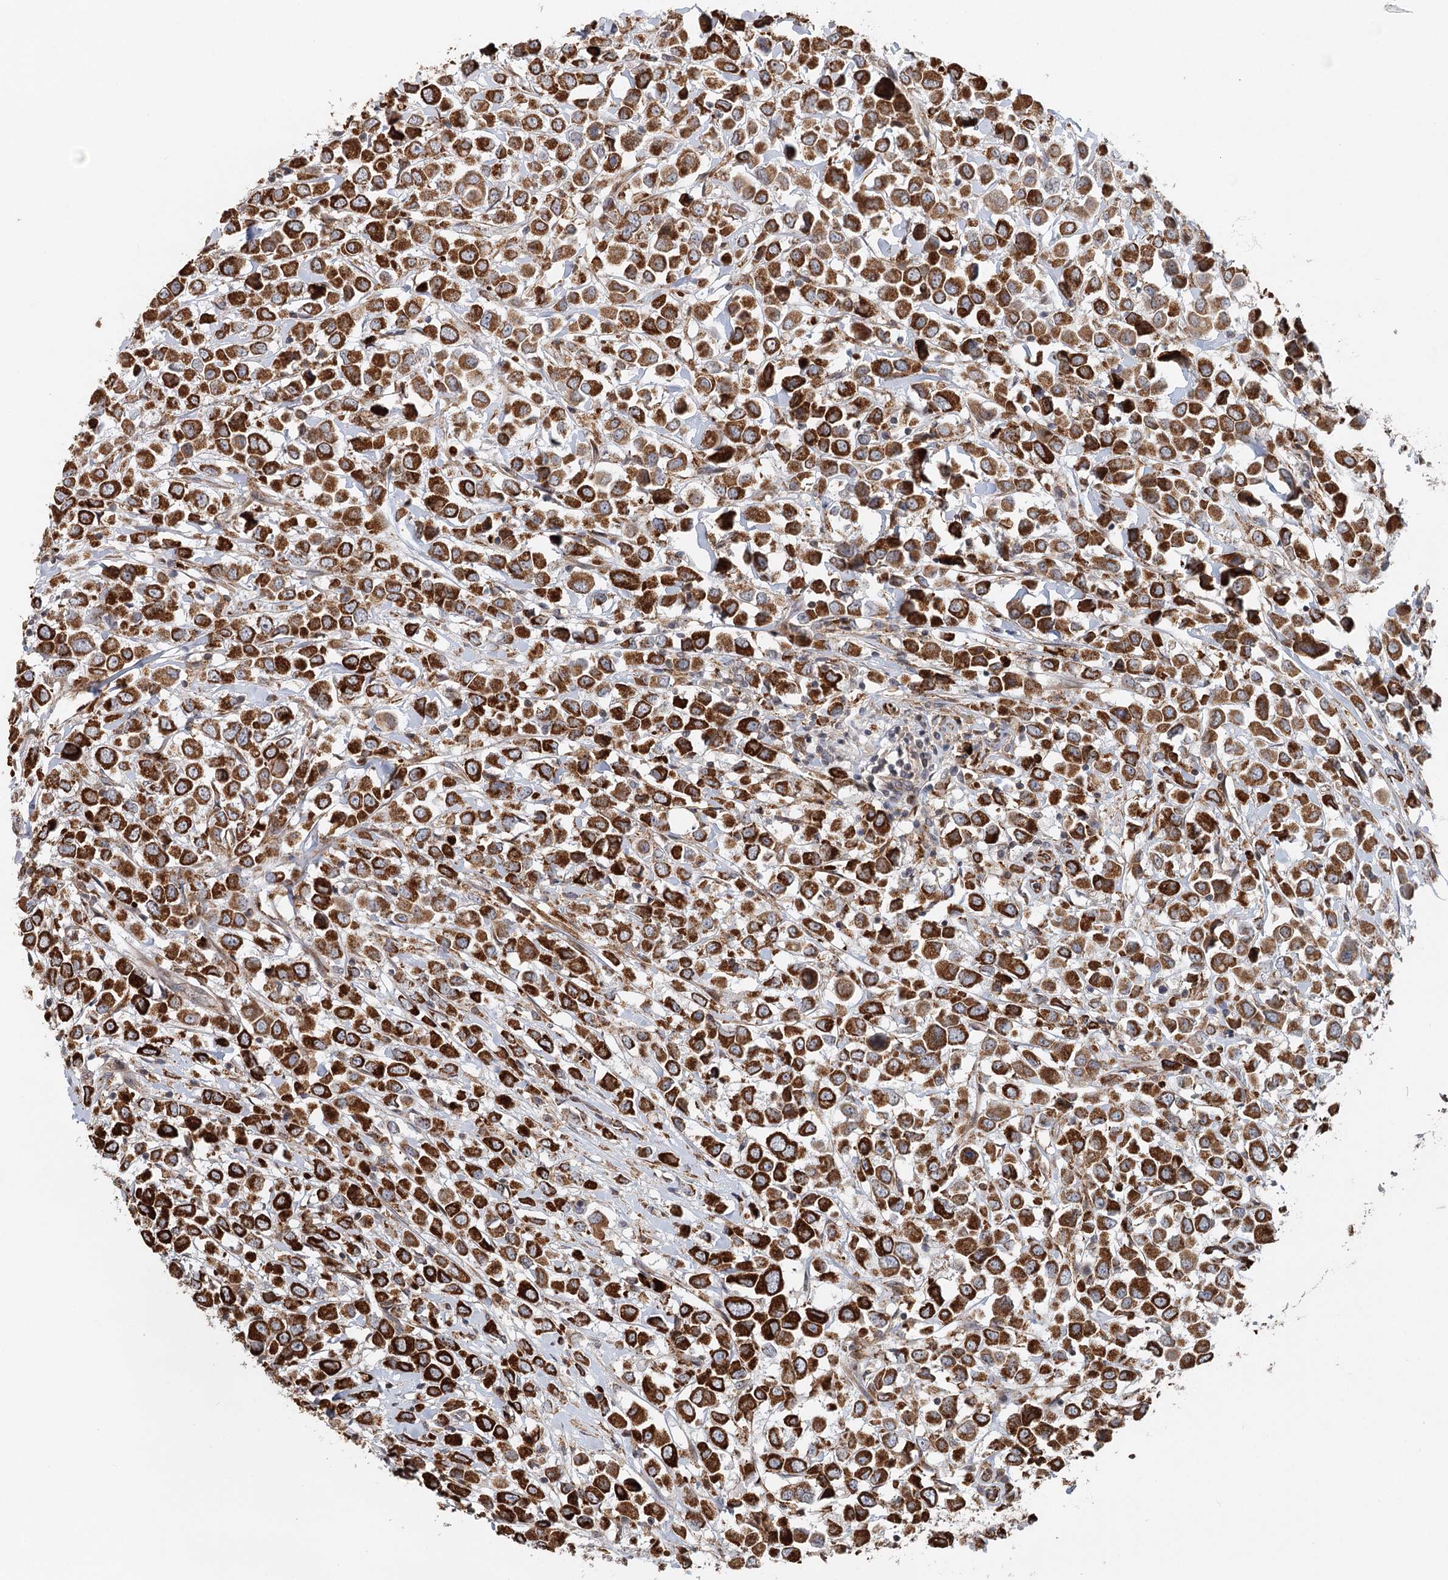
{"staining": {"intensity": "strong", "quantity": ">75%", "location": "cytoplasmic/membranous"}, "tissue": "breast cancer", "cell_type": "Tumor cells", "image_type": "cancer", "snomed": [{"axis": "morphology", "description": "Duct carcinoma"}, {"axis": "topography", "description": "Breast"}], "caption": "Approximately >75% of tumor cells in breast cancer (intraductal carcinoma) exhibit strong cytoplasmic/membranous protein staining as visualized by brown immunohistochemical staining.", "gene": "RNF111", "patient": {"sex": "female", "age": 61}}